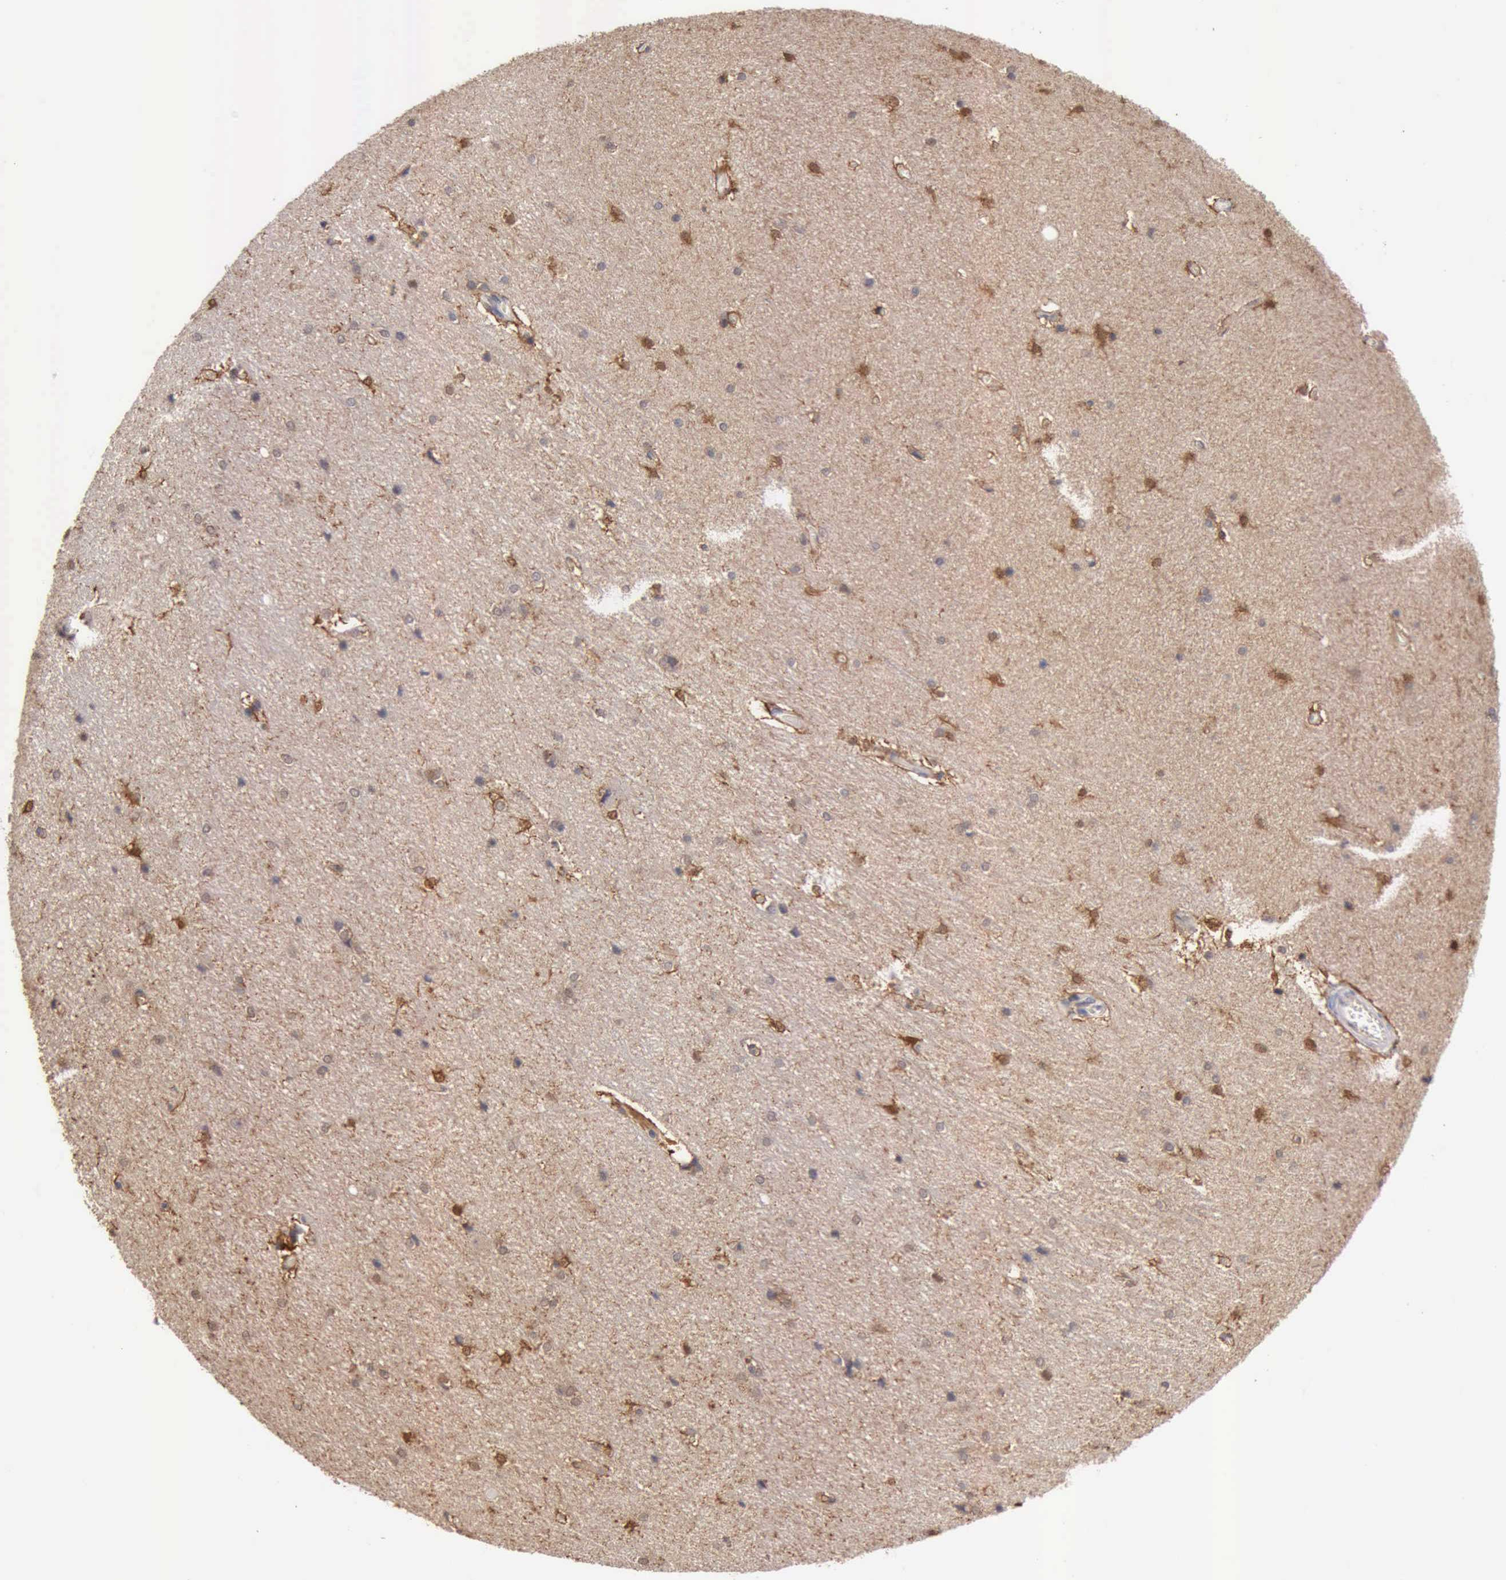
{"staining": {"intensity": "weak", "quantity": "25%-75%", "location": "cytoplasmic/membranous"}, "tissue": "hippocampus", "cell_type": "Glial cells", "image_type": "normal", "snomed": [{"axis": "morphology", "description": "Normal tissue, NOS"}, {"axis": "topography", "description": "Hippocampus"}], "caption": "A micrograph showing weak cytoplasmic/membranous expression in approximately 25%-75% of glial cells in unremarkable hippocampus, as visualized by brown immunohistochemical staining.", "gene": "PTGR2", "patient": {"sex": "female", "age": 19}}